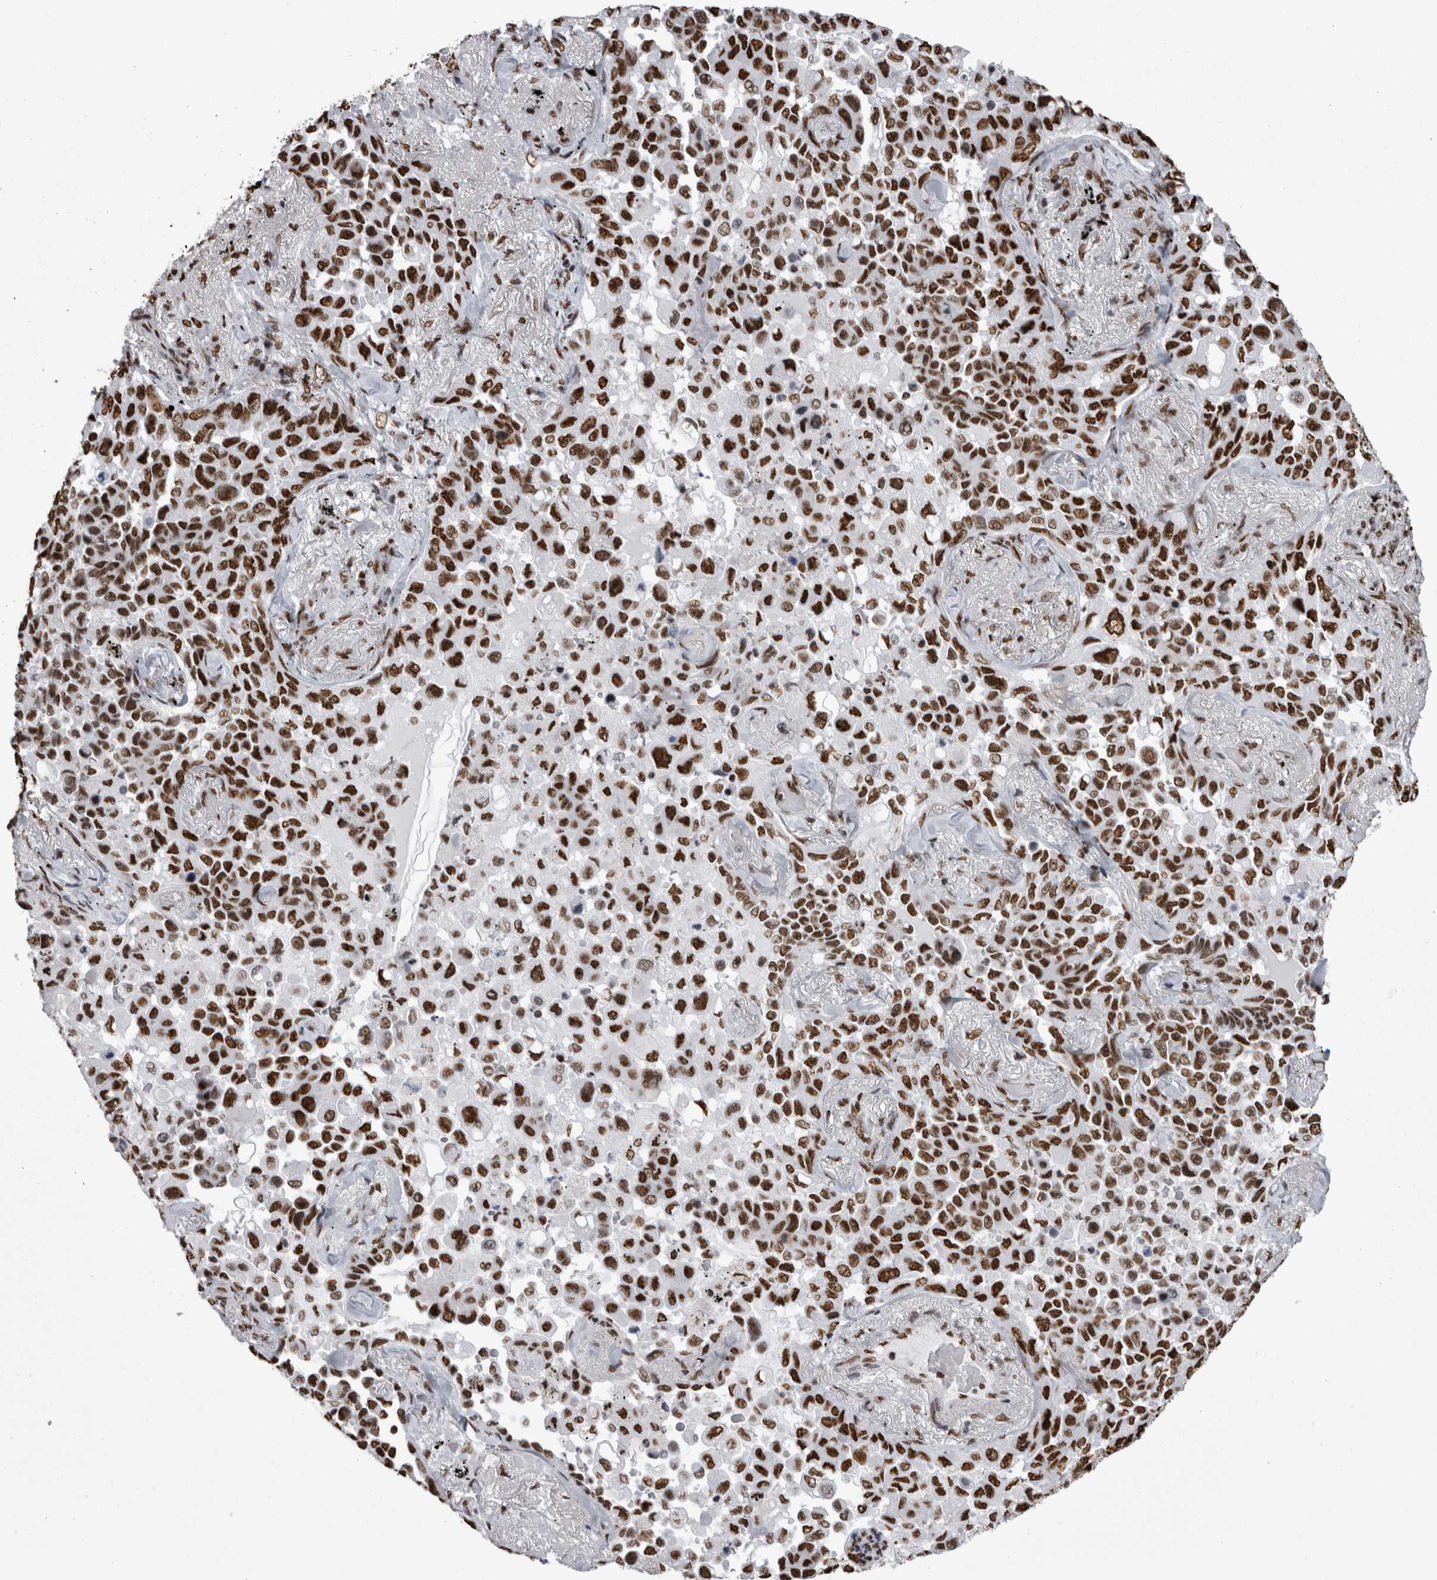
{"staining": {"intensity": "strong", "quantity": ">75%", "location": "nuclear"}, "tissue": "lung cancer", "cell_type": "Tumor cells", "image_type": "cancer", "snomed": [{"axis": "morphology", "description": "Adenocarcinoma, NOS"}, {"axis": "topography", "description": "Lung"}], "caption": "Immunohistochemical staining of human adenocarcinoma (lung) reveals high levels of strong nuclear protein staining in approximately >75% of tumor cells.", "gene": "HNRNPM", "patient": {"sex": "female", "age": 67}}